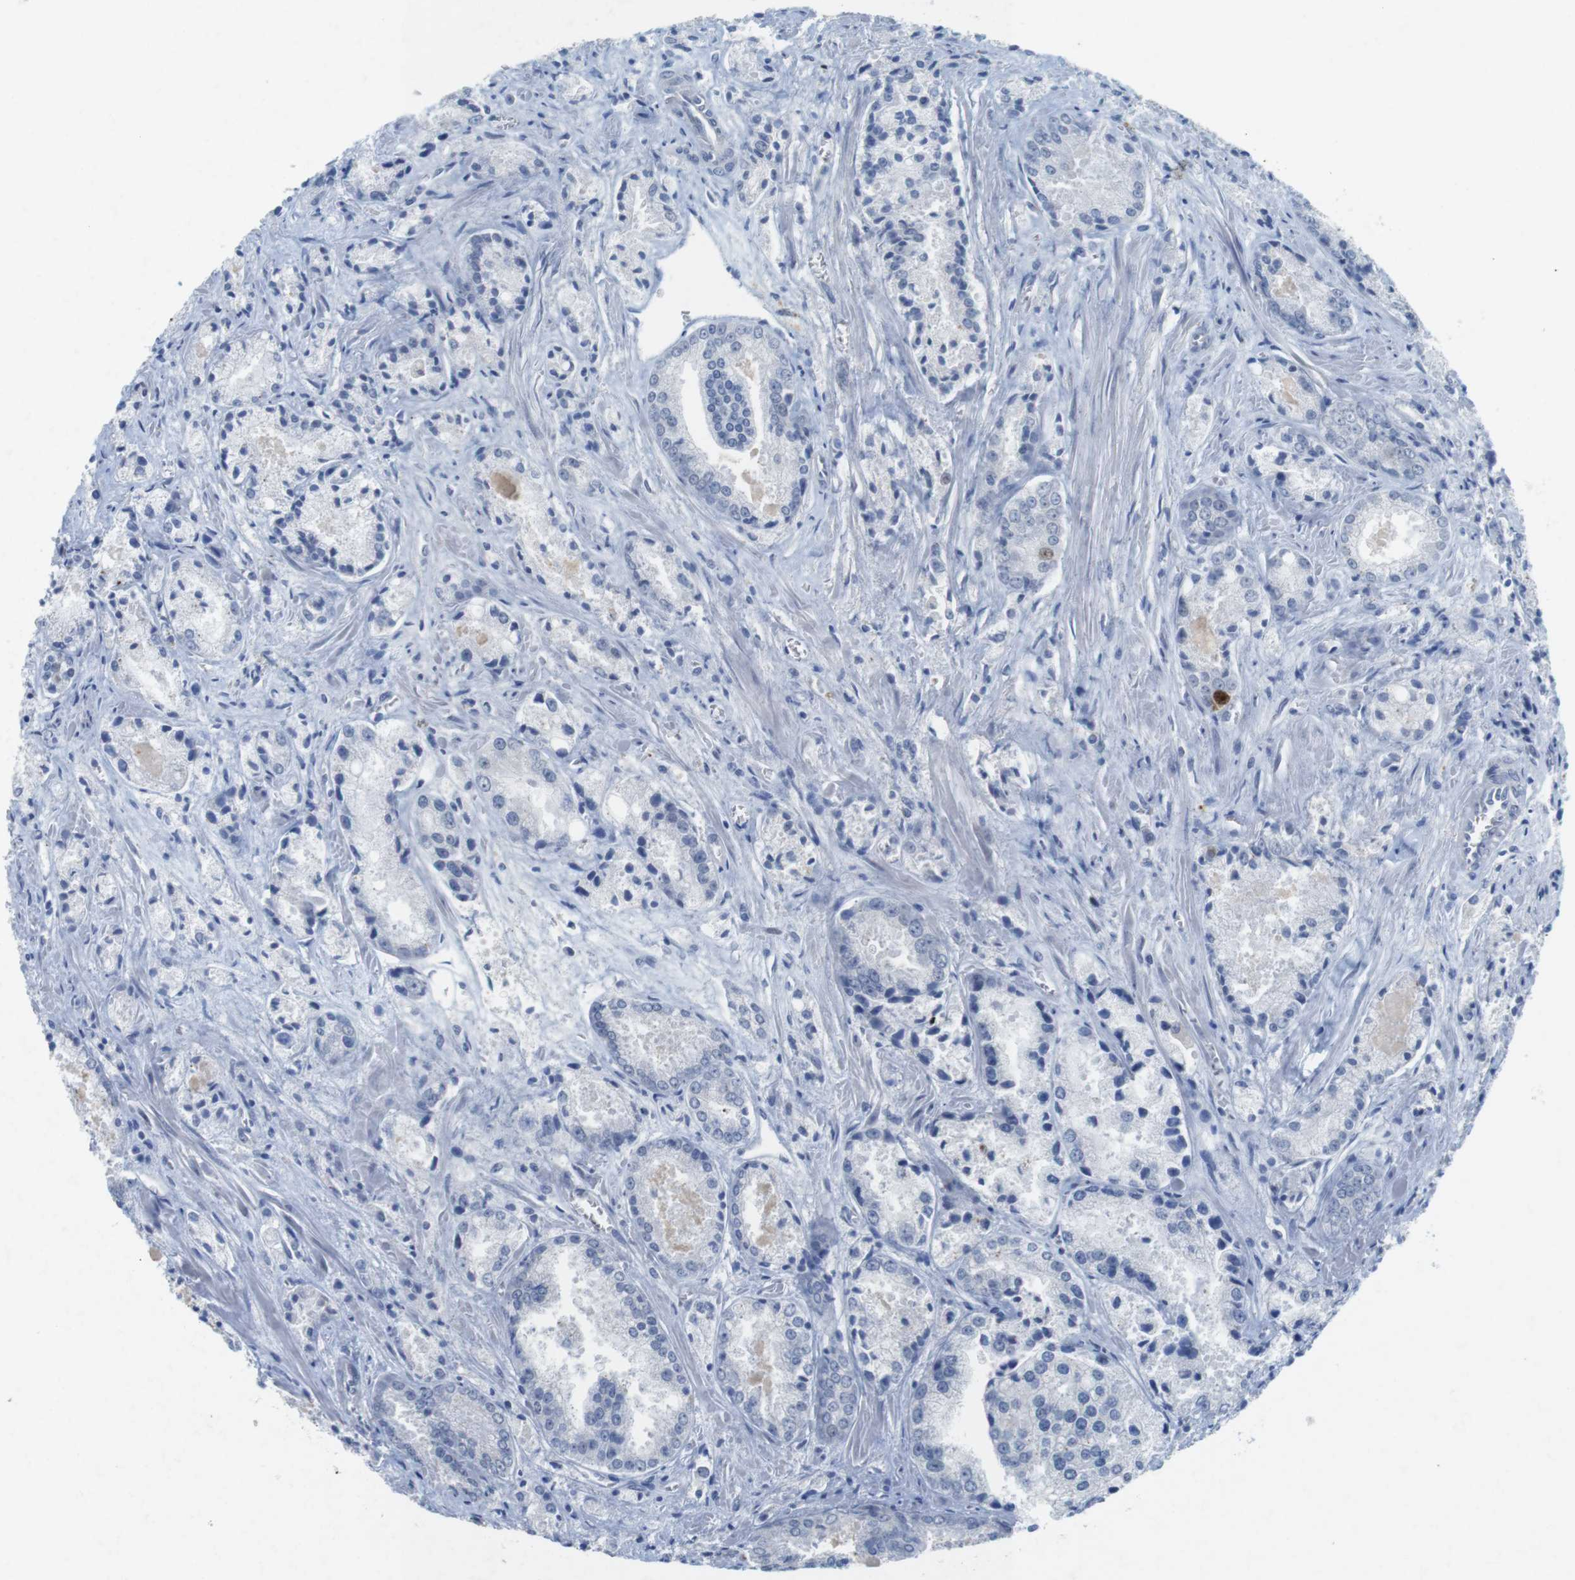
{"staining": {"intensity": "negative", "quantity": "none", "location": "none"}, "tissue": "prostate cancer", "cell_type": "Tumor cells", "image_type": "cancer", "snomed": [{"axis": "morphology", "description": "Adenocarcinoma, Low grade"}, {"axis": "topography", "description": "Prostate"}], "caption": "A high-resolution micrograph shows IHC staining of prostate low-grade adenocarcinoma, which shows no significant expression in tumor cells.", "gene": "KPNA2", "patient": {"sex": "male", "age": 64}}